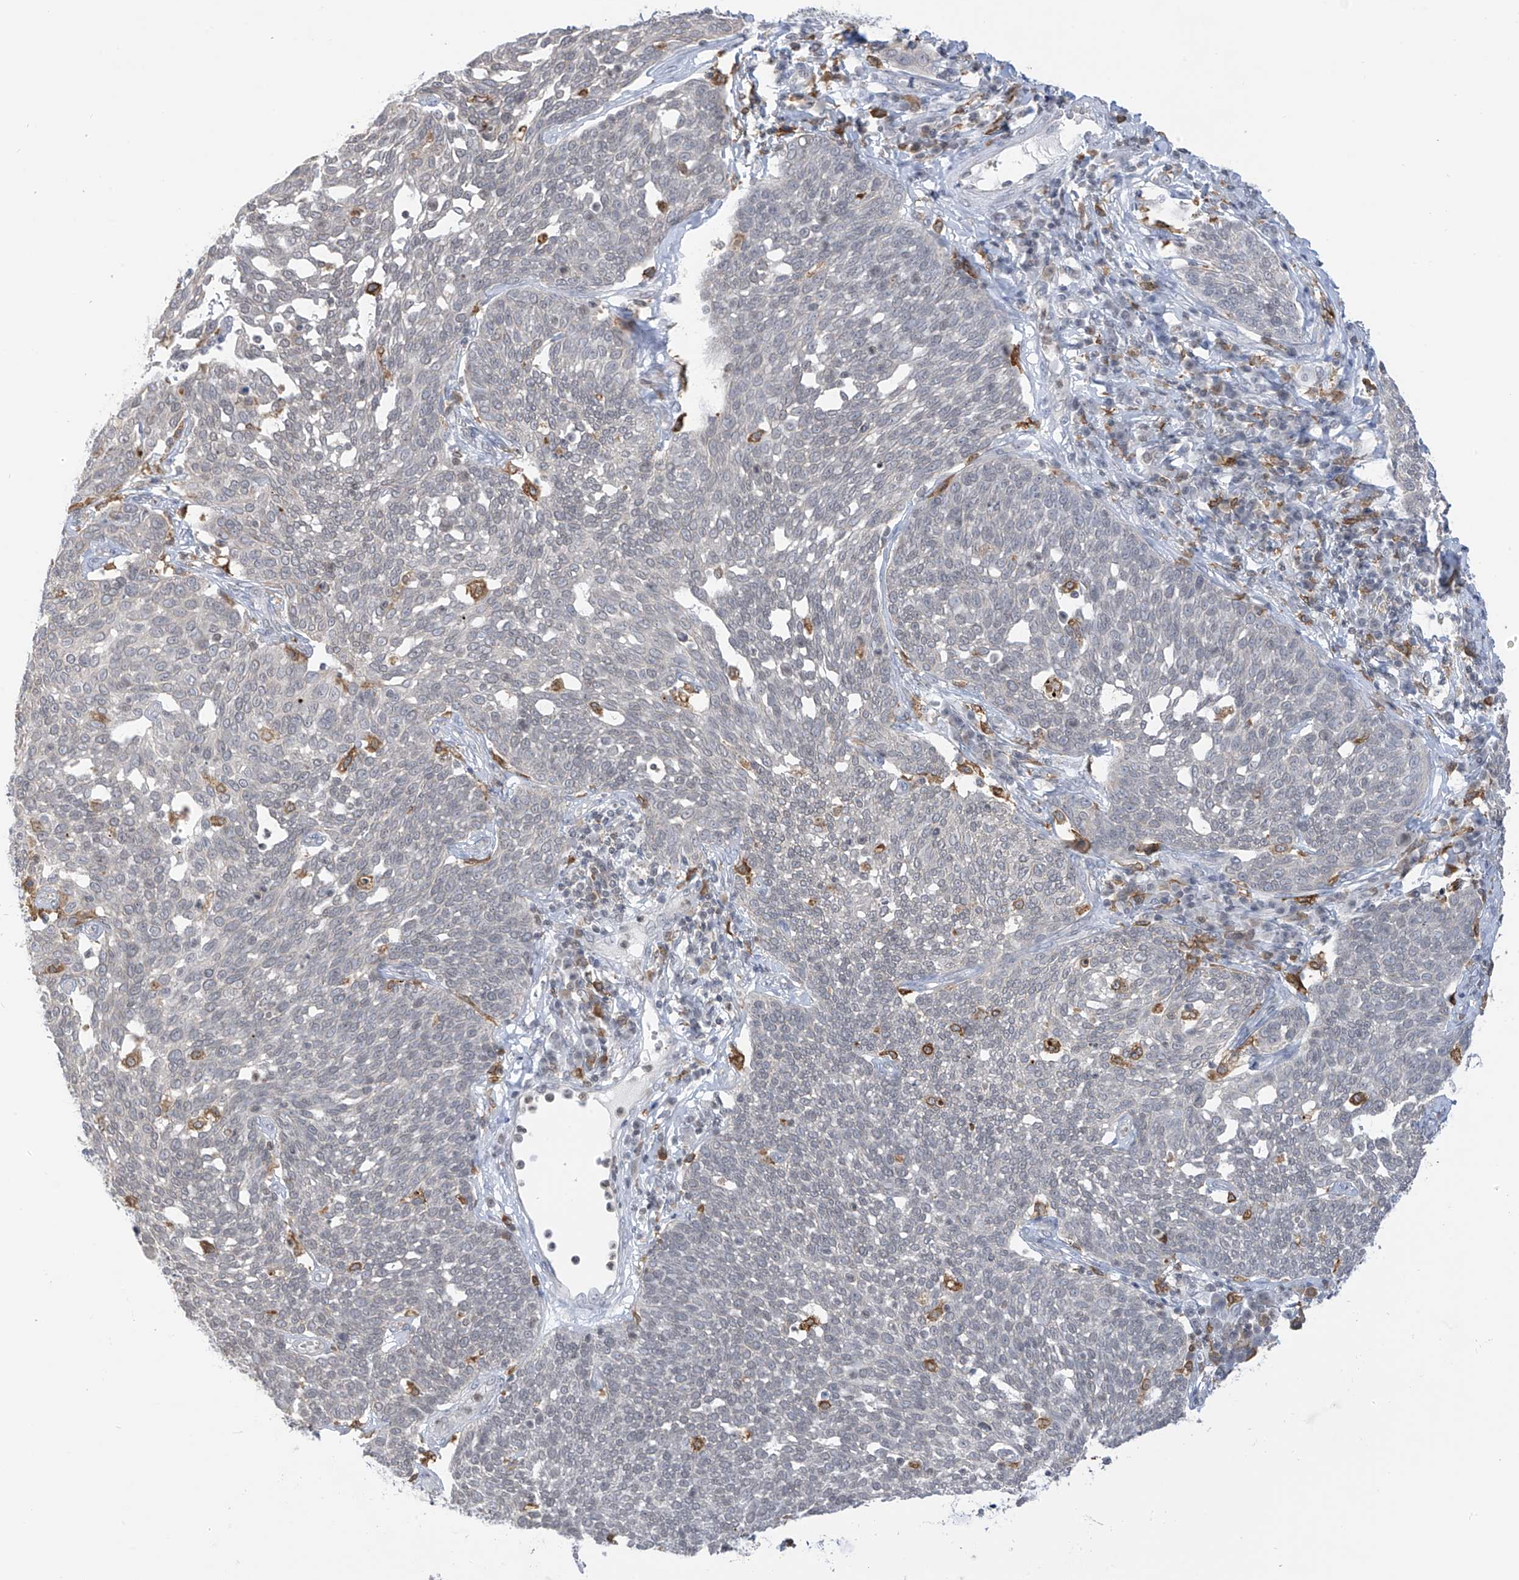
{"staining": {"intensity": "negative", "quantity": "none", "location": "none"}, "tissue": "cervical cancer", "cell_type": "Tumor cells", "image_type": "cancer", "snomed": [{"axis": "morphology", "description": "Squamous cell carcinoma, NOS"}, {"axis": "topography", "description": "Cervix"}], "caption": "Human cervical squamous cell carcinoma stained for a protein using immunohistochemistry (IHC) reveals no positivity in tumor cells.", "gene": "TBXAS1", "patient": {"sex": "female", "age": 34}}